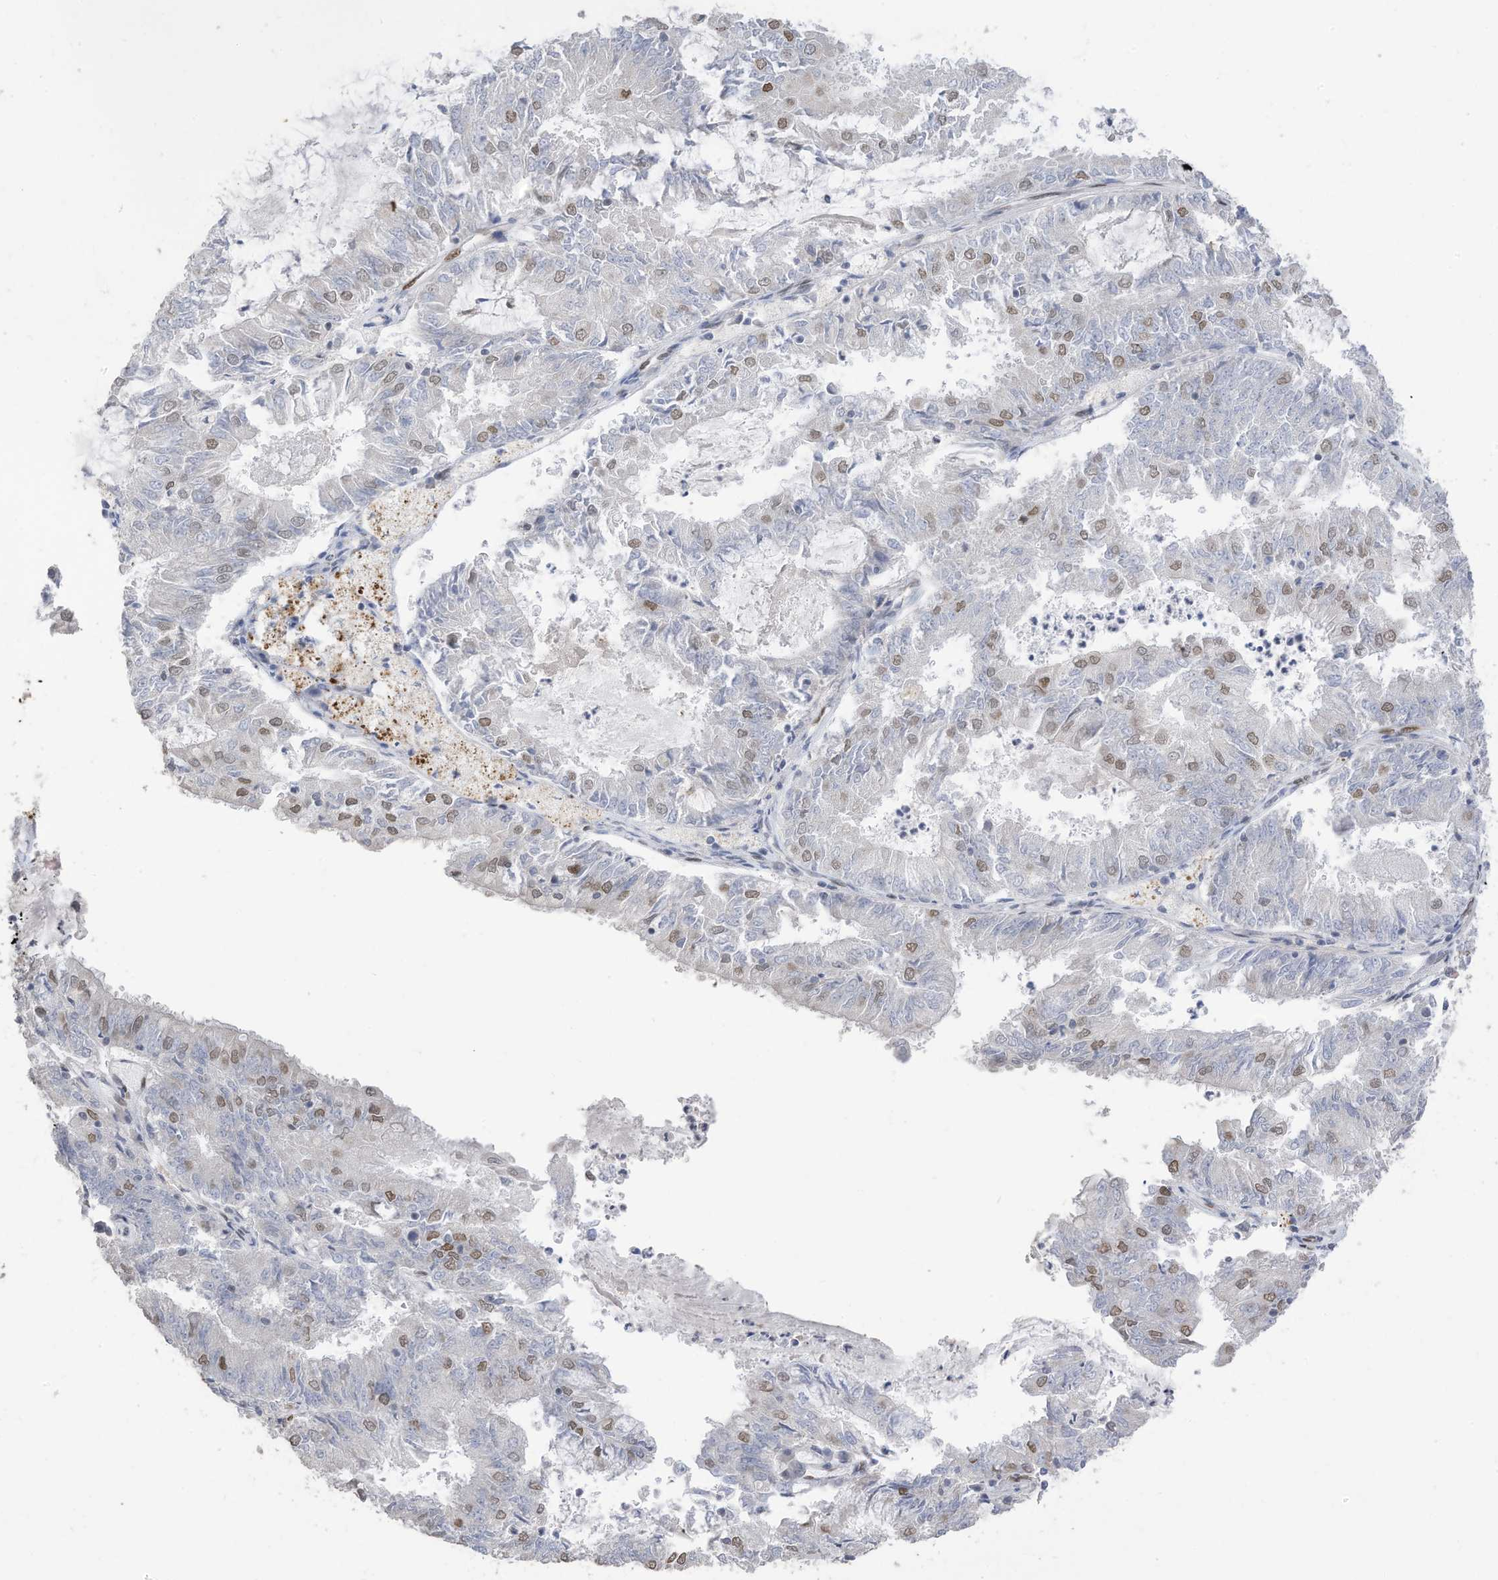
{"staining": {"intensity": "weak", "quantity": "<25%", "location": "nuclear"}, "tissue": "endometrial cancer", "cell_type": "Tumor cells", "image_type": "cancer", "snomed": [{"axis": "morphology", "description": "Adenocarcinoma, NOS"}, {"axis": "topography", "description": "Endometrium"}], "caption": "Adenocarcinoma (endometrial) stained for a protein using immunohistochemistry shows no expression tumor cells.", "gene": "RABL3", "patient": {"sex": "female", "age": 57}}